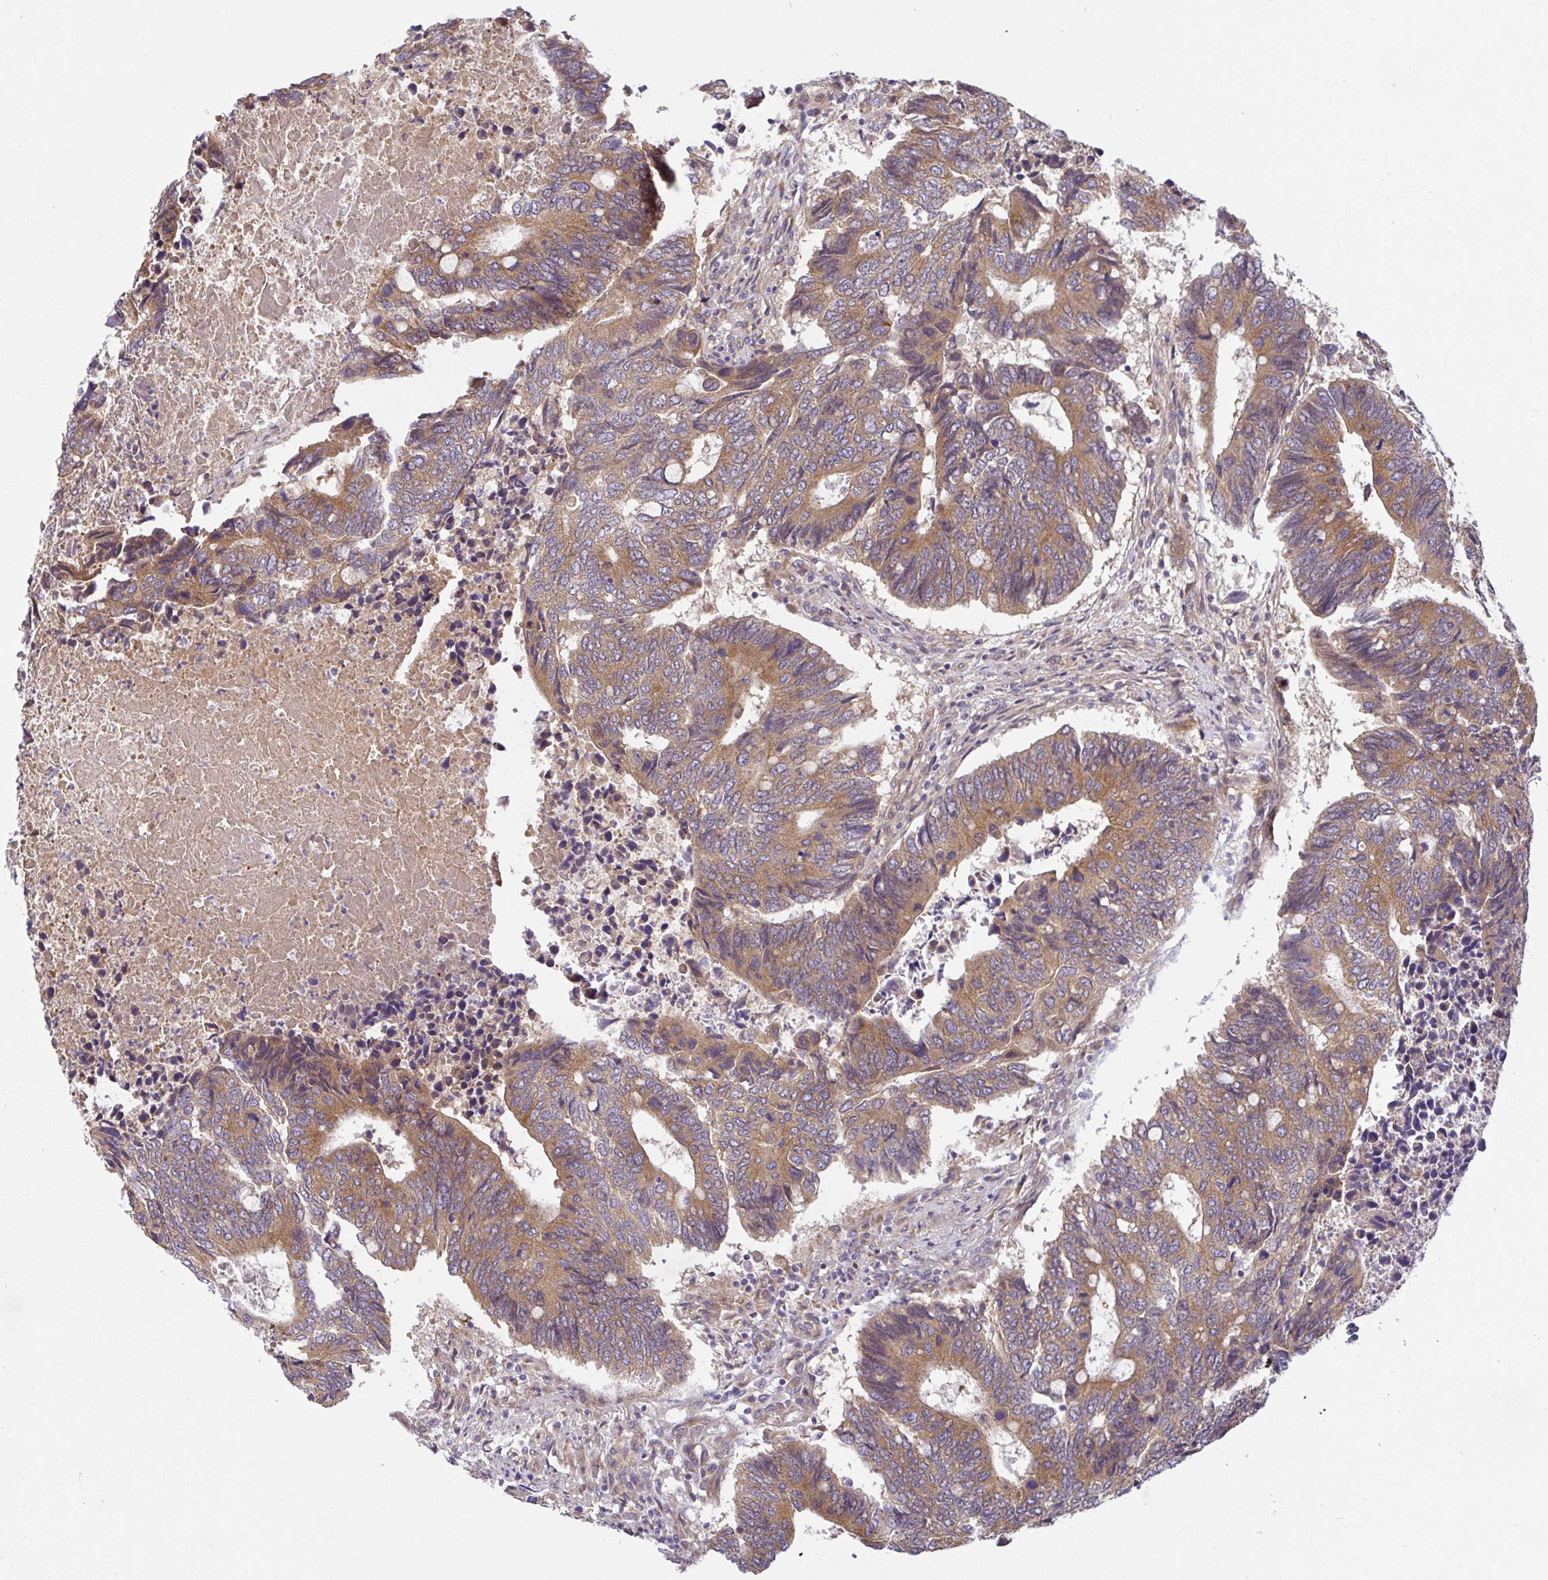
{"staining": {"intensity": "moderate", "quantity": ">75%", "location": "cytoplasmic/membranous"}, "tissue": "colorectal cancer", "cell_type": "Tumor cells", "image_type": "cancer", "snomed": [{"axis": "morphology", "description": "Adenocarcinoma, NOS"}, {"axis": "topography", "description": "Colon"}], "caption": "The micrograph shows staining of colorectal cancer, revealing moderate cytoplasmic/membranous protein expression (brown color) within tumor cells. Nuclei are stained in blue.", "gene": "UBE4A", "patient": {"sex": "male", "age": 87}}